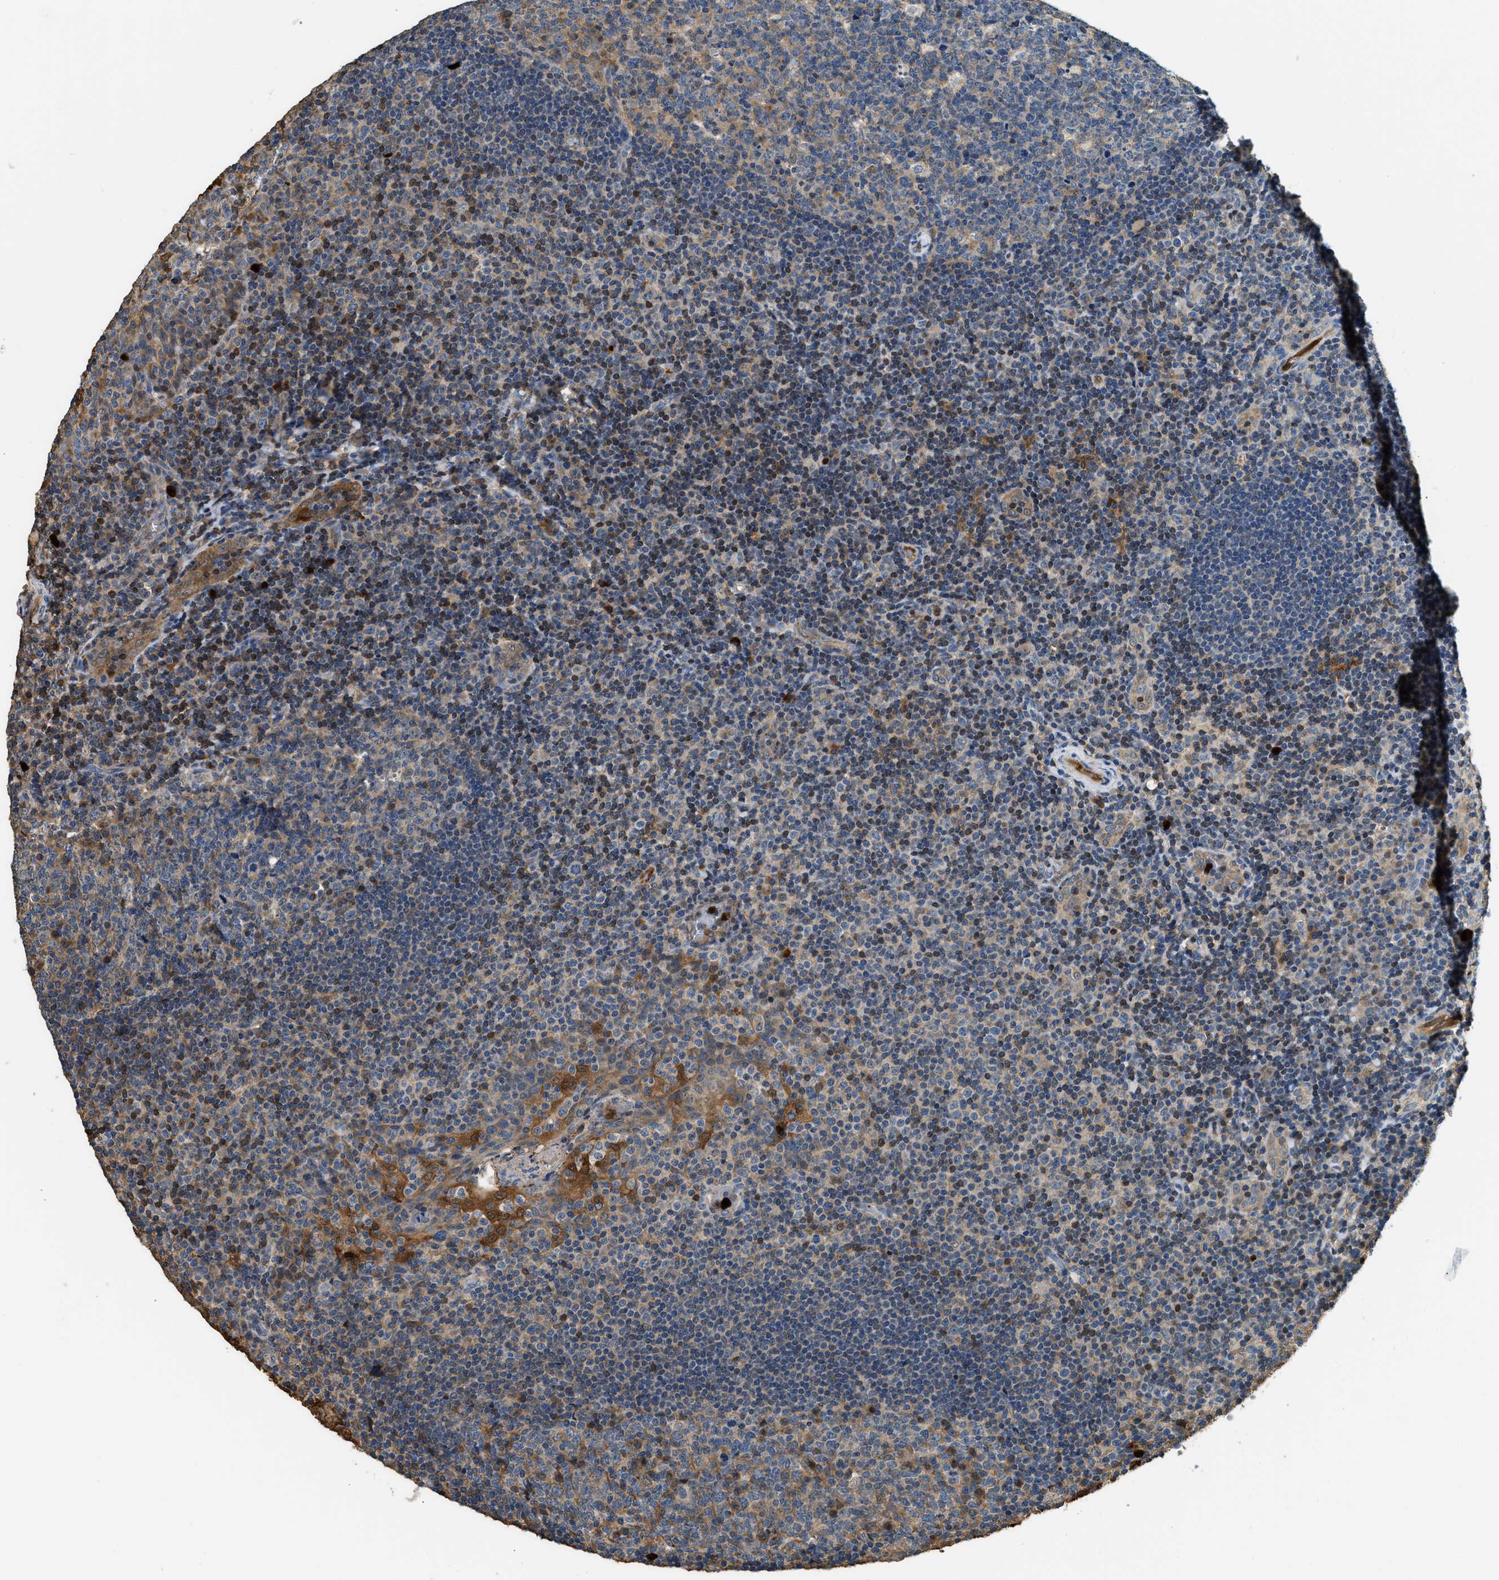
{"staining": {"intensity": "moderate", "quantity": "<25%", "location": "cytoplasmic/membranous"}, "tissue": "tonsil", "cell_type": "Germinal center cells", "image_type": "normal", "snomed": [{"axis": "morphology", "description": "Normal tissue, NOS"}, {"axis": "topography", "description": "Tonsil"}], "caption": "Germinal center cells display moderate cytoplasmic/membranous positivity in about <25% of cells in unremarkable tonsil.", "gene": "ANXA3", "patient": {"sex": "male", "age": 17}}